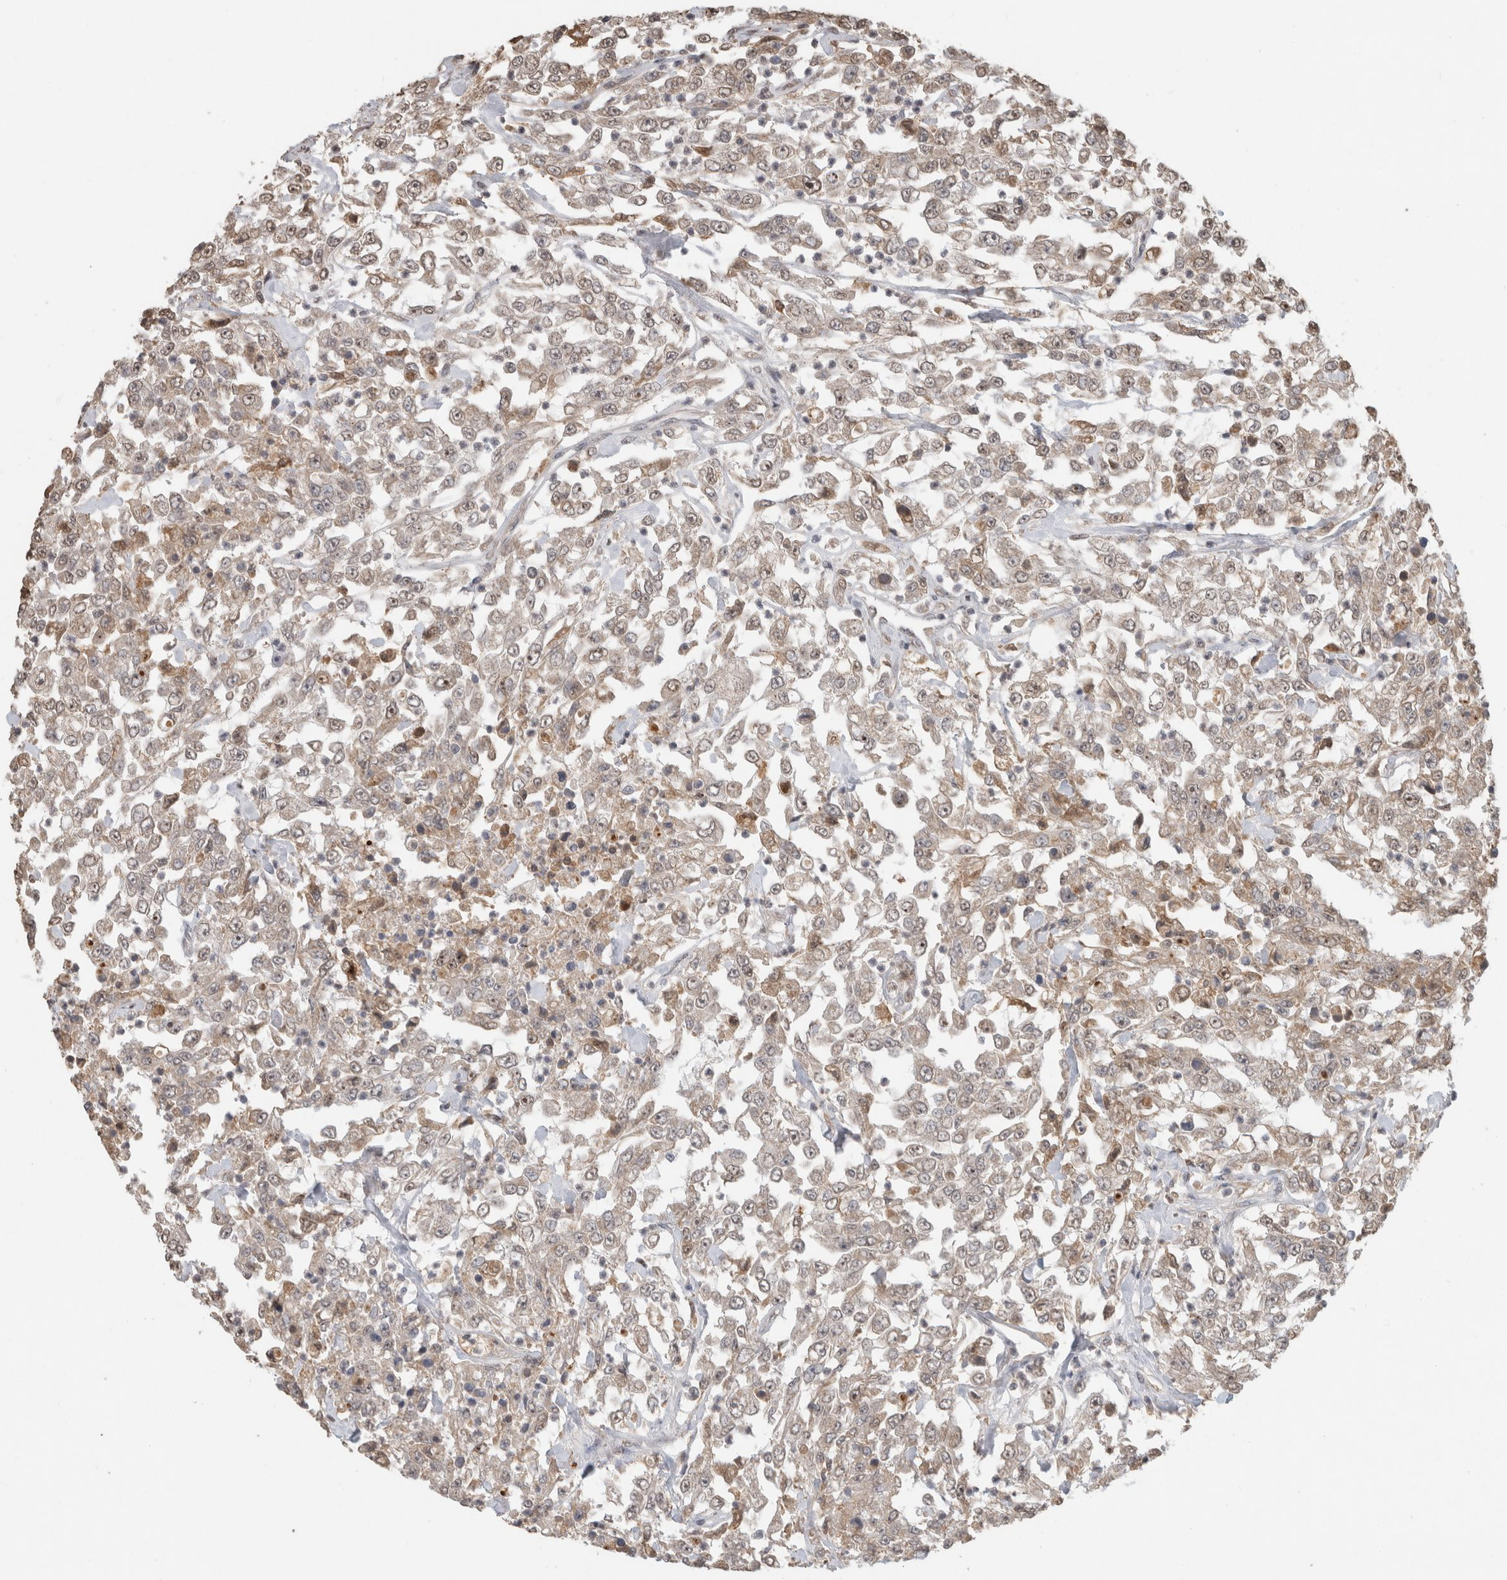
{"staining": {"intensity": "weak", "quantity": "25%-75%", "location": "nuclear"}, "tissue": "urothelial cancer", "cell_type": "Tumor cells", "image_type": "cancer", "snomed": [{"axis": "morphology", "description": "Urothelial carcinoma, High grade"}, {"axis": "topography", "description": "Urinary bladder"}], "caption": "High-power microscopy captured an immunohistochemistry micrograph of urothelial cancer, revealing weak nuclear expression in about 25%-75% of tumor cells.", "gene": "FAM3A", "patient": {"sex": "male", "age": 46}}